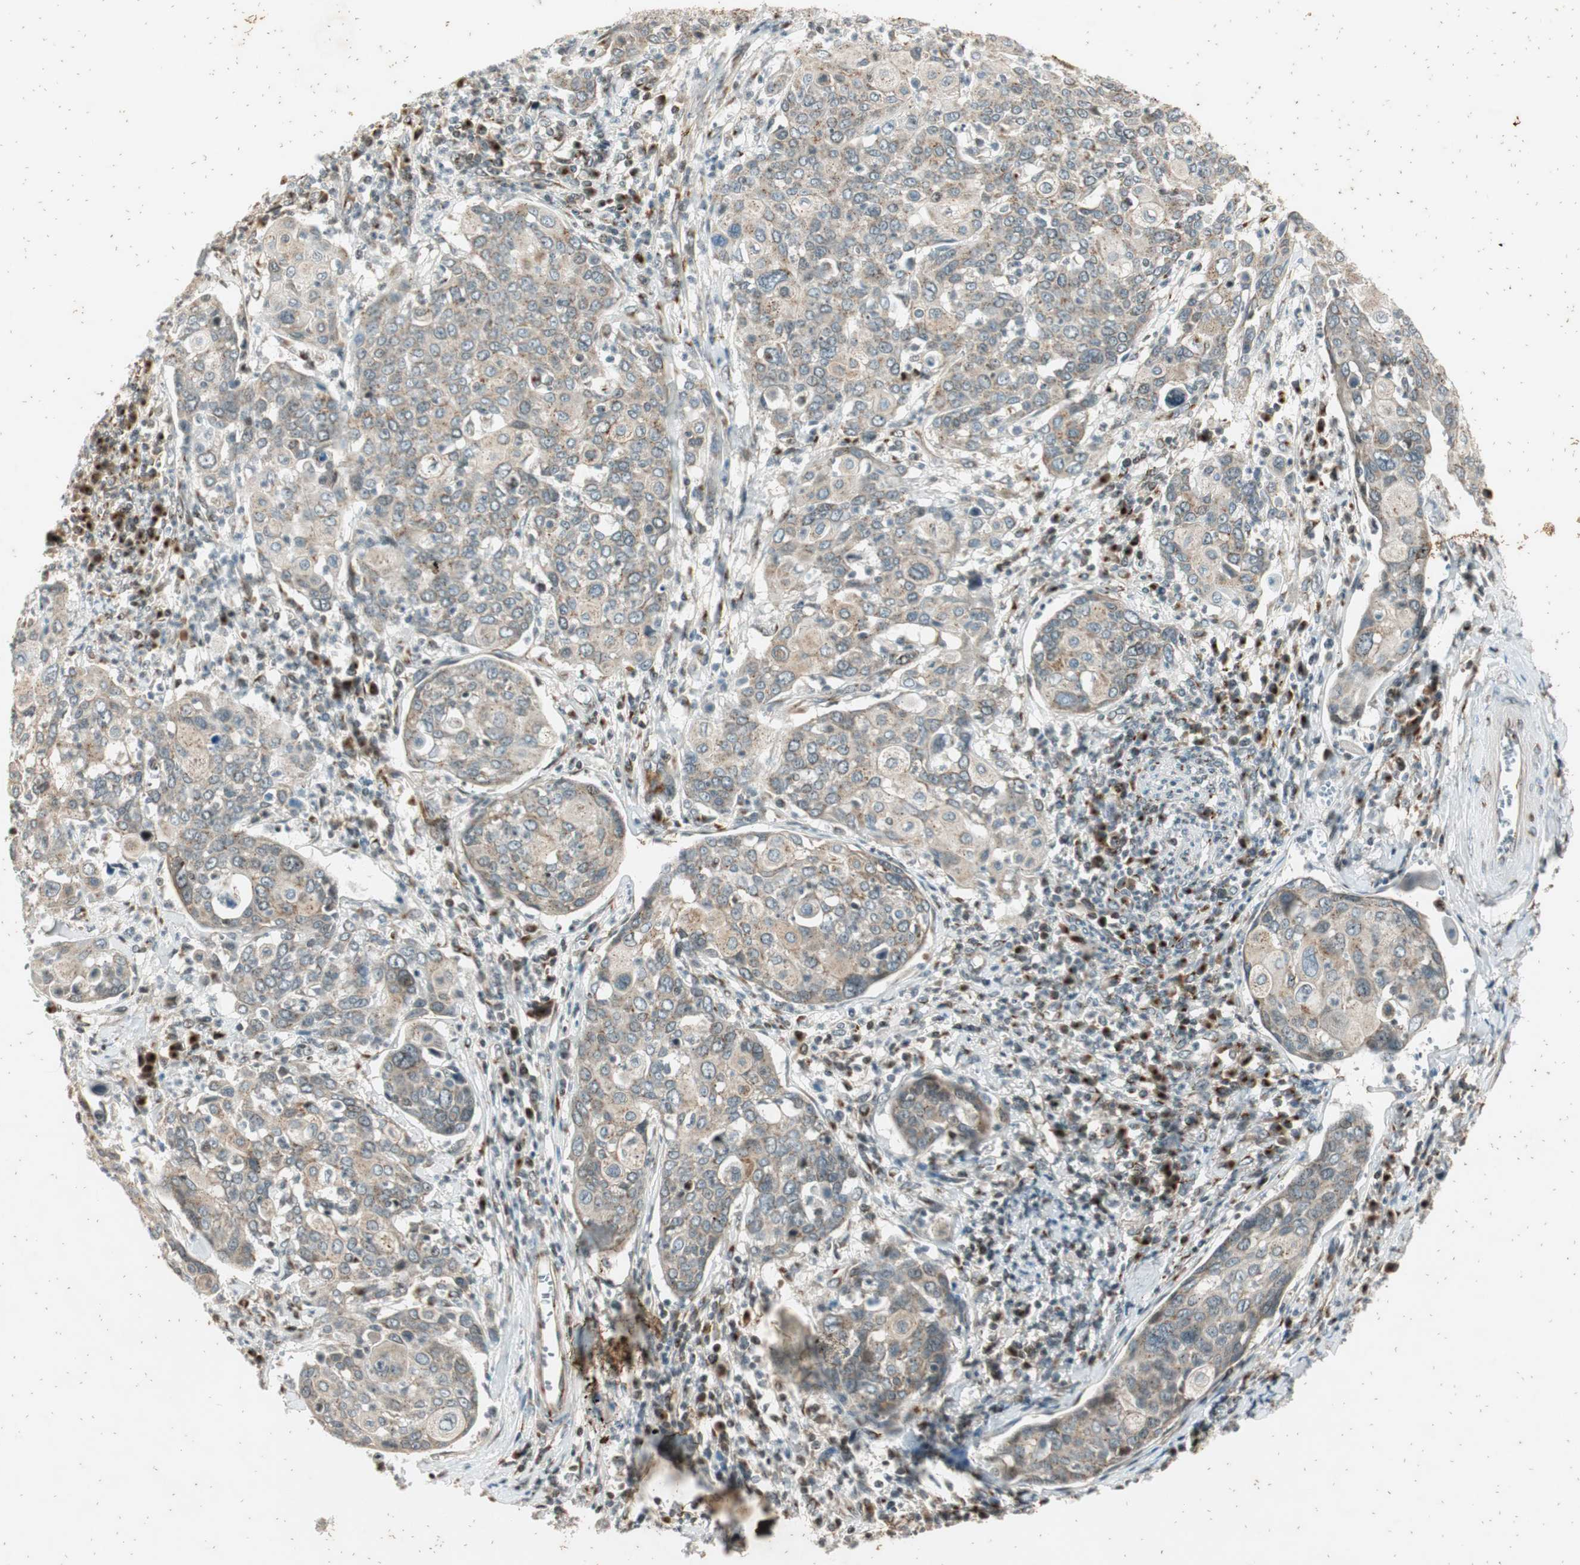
{"staining": {"intensity": "negative", "quantity": "none", "location": "none"}, "tissue": "cervical cancer", "cell_type": "Tumor cells", "image_type": "cancer", "snomed": [{"axis": "morphology", "description": "Squamous cell carcinoma, NOS"}, {"axis": "topography", "description": "Cervix"}], "caption": "DAB immunohistochemical staining of human cervical cancer exhibits no significant expression in tumor cells.", "gene": "NEO1", "patient": {"sex": "female", "age": 40}}